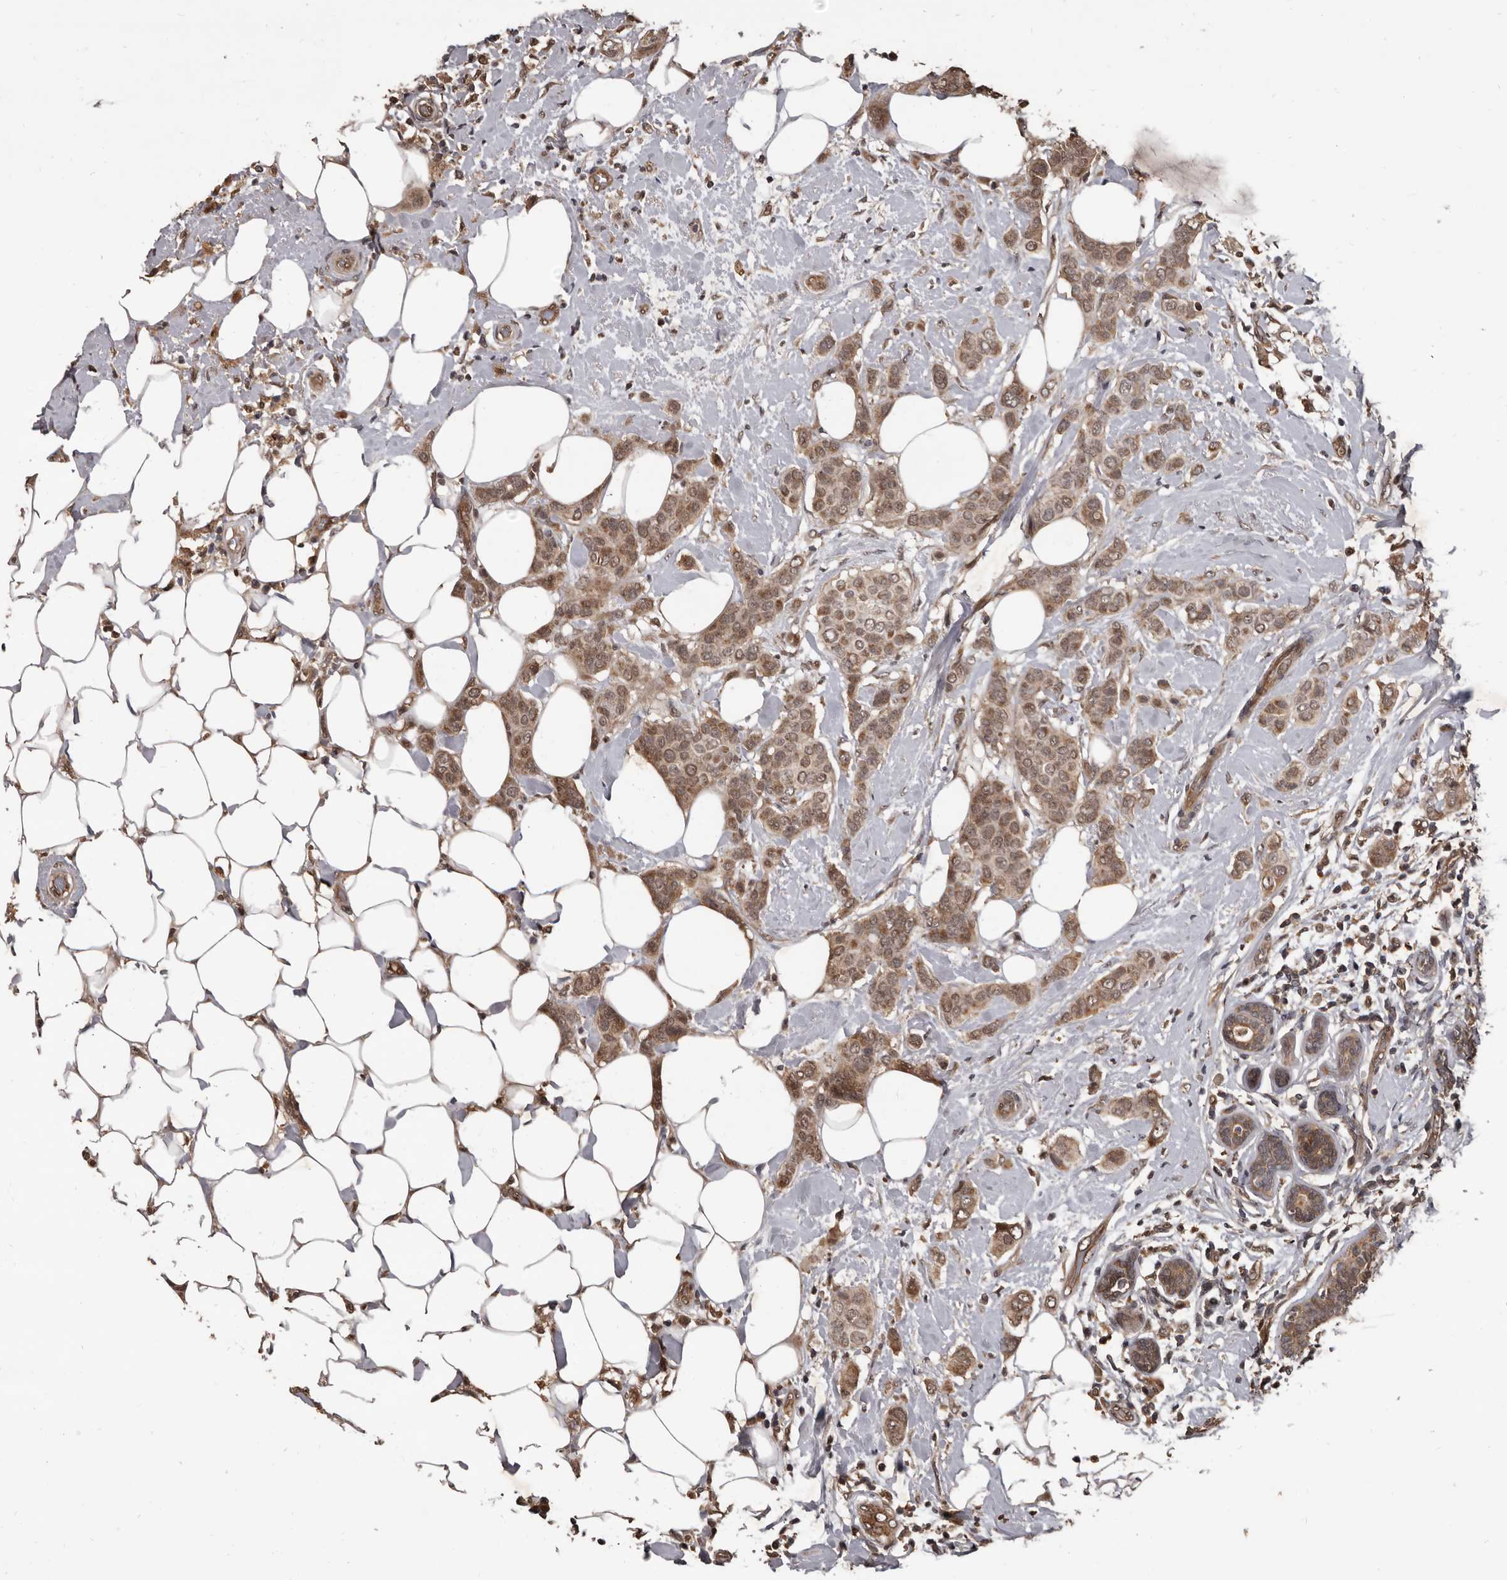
{"staining": {"intensity": "moderate", "quantity": ">75%", "location": "cytoplasmic/membranous,nuclear"}, "tissue": "breast cancer", "cell_type": "Tumor cells", "image_type": "cancer", "snomed": [{"axis": "morphology", "description": "Lobular carcinoma"}, {"axis": "topography", "description": "Breast"}], "caption": "The photomicrograph exhibits staining of breast lobular carcinoma, revealing moderate cytoplasmic/membranous and nuclear protein staining (brown color) within tumor cells.", "gene": "AHR", "patient": {"sex": "female", "age": 51}}